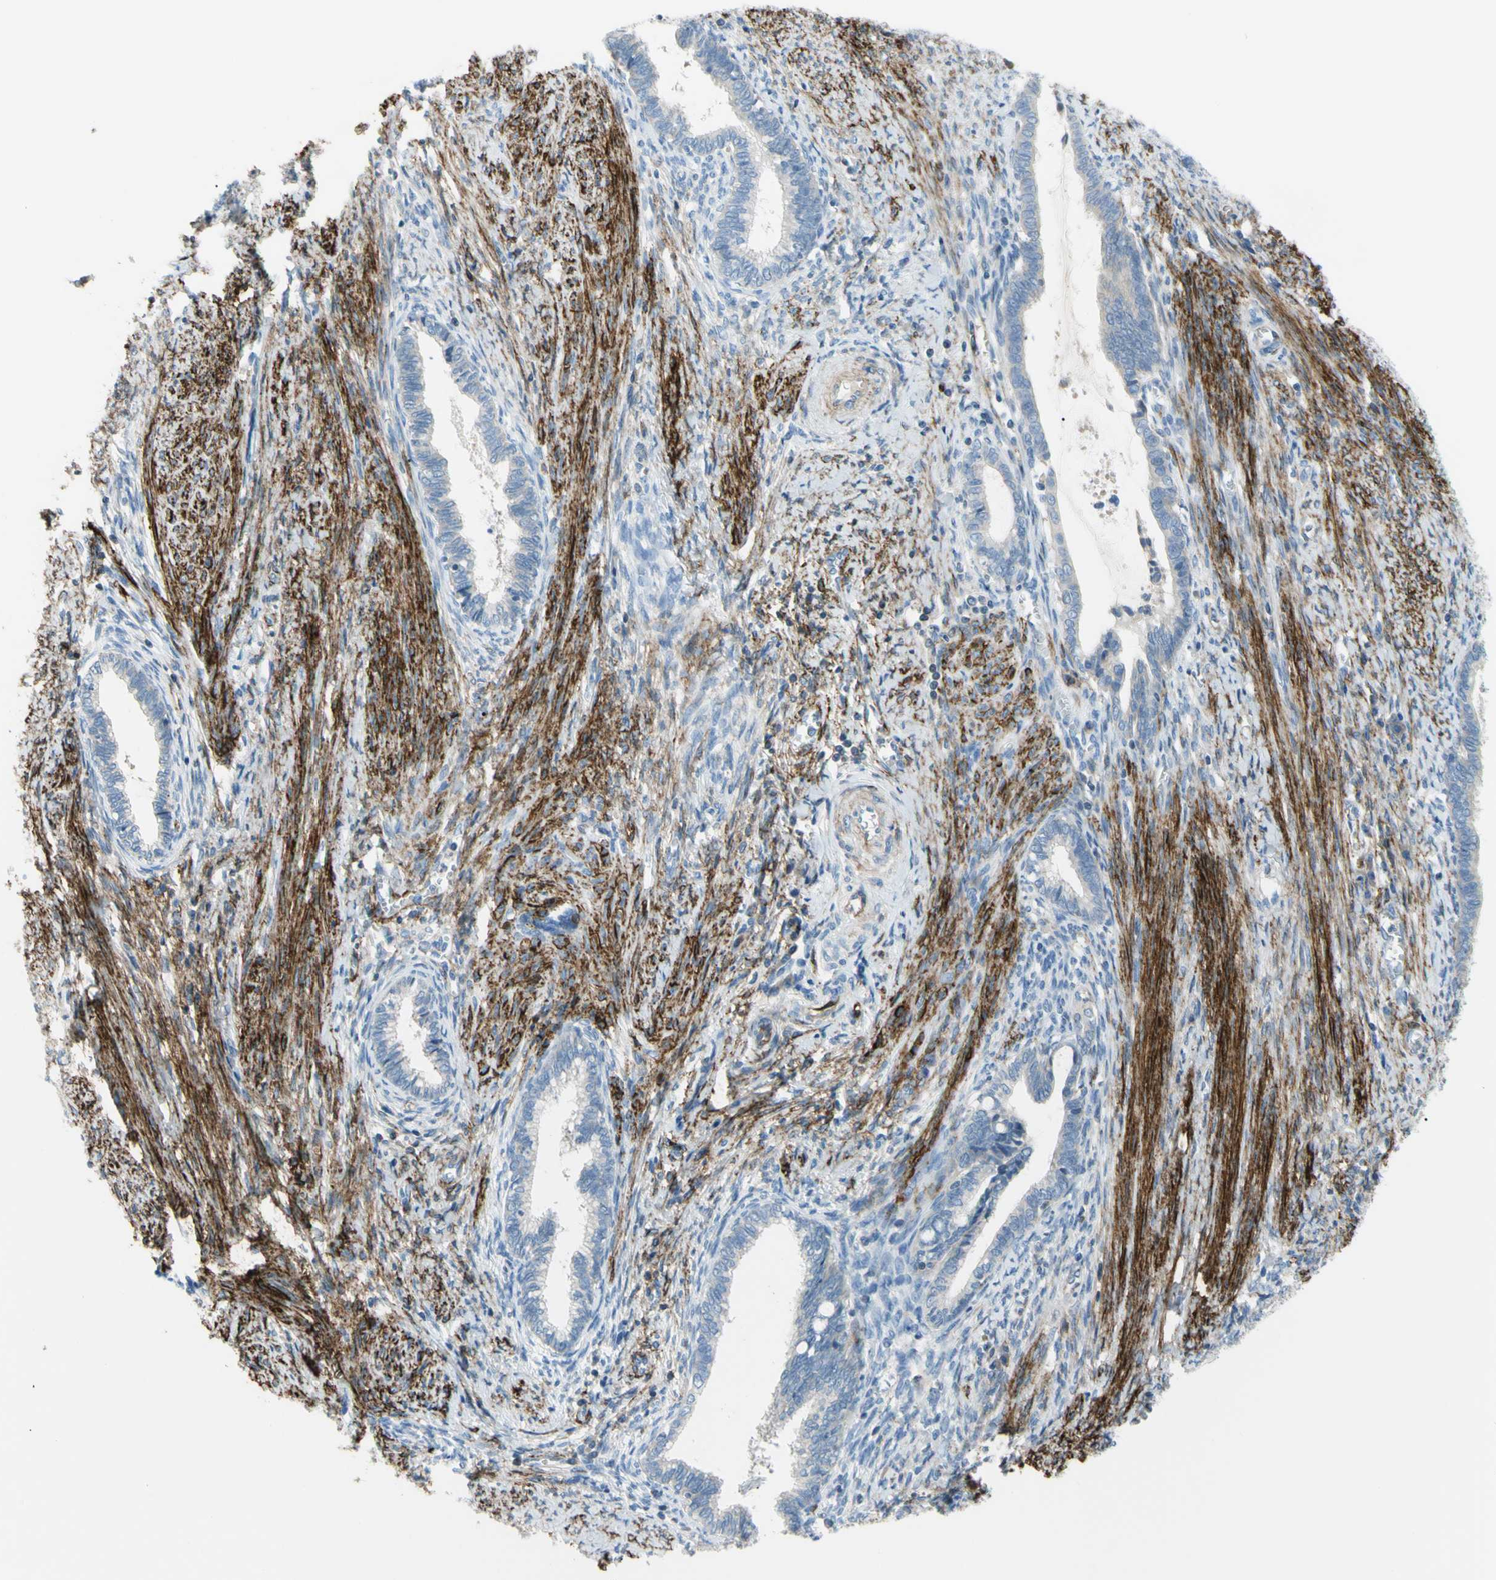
{"staining": {"intensity": "negative", "quantity": "none", "location": "none"}, "tissue": "cervical cancer", "cell_type": "Tumor cells", "image_type": "cancer", "snomed": [{"axis": "morphology", "description": "Adenocarcinoma, NOS"}, {"axis": "topography", "description": "Cervix"}], "caption": "A high-resolution histopathology image shows immunohistochemistry (IHC) staining of cervical adenocarcinoma, which reveals no significant staining in tumor cells.", "gene": "PRRG2", "patient": {"sex": "female", "age": 44}}